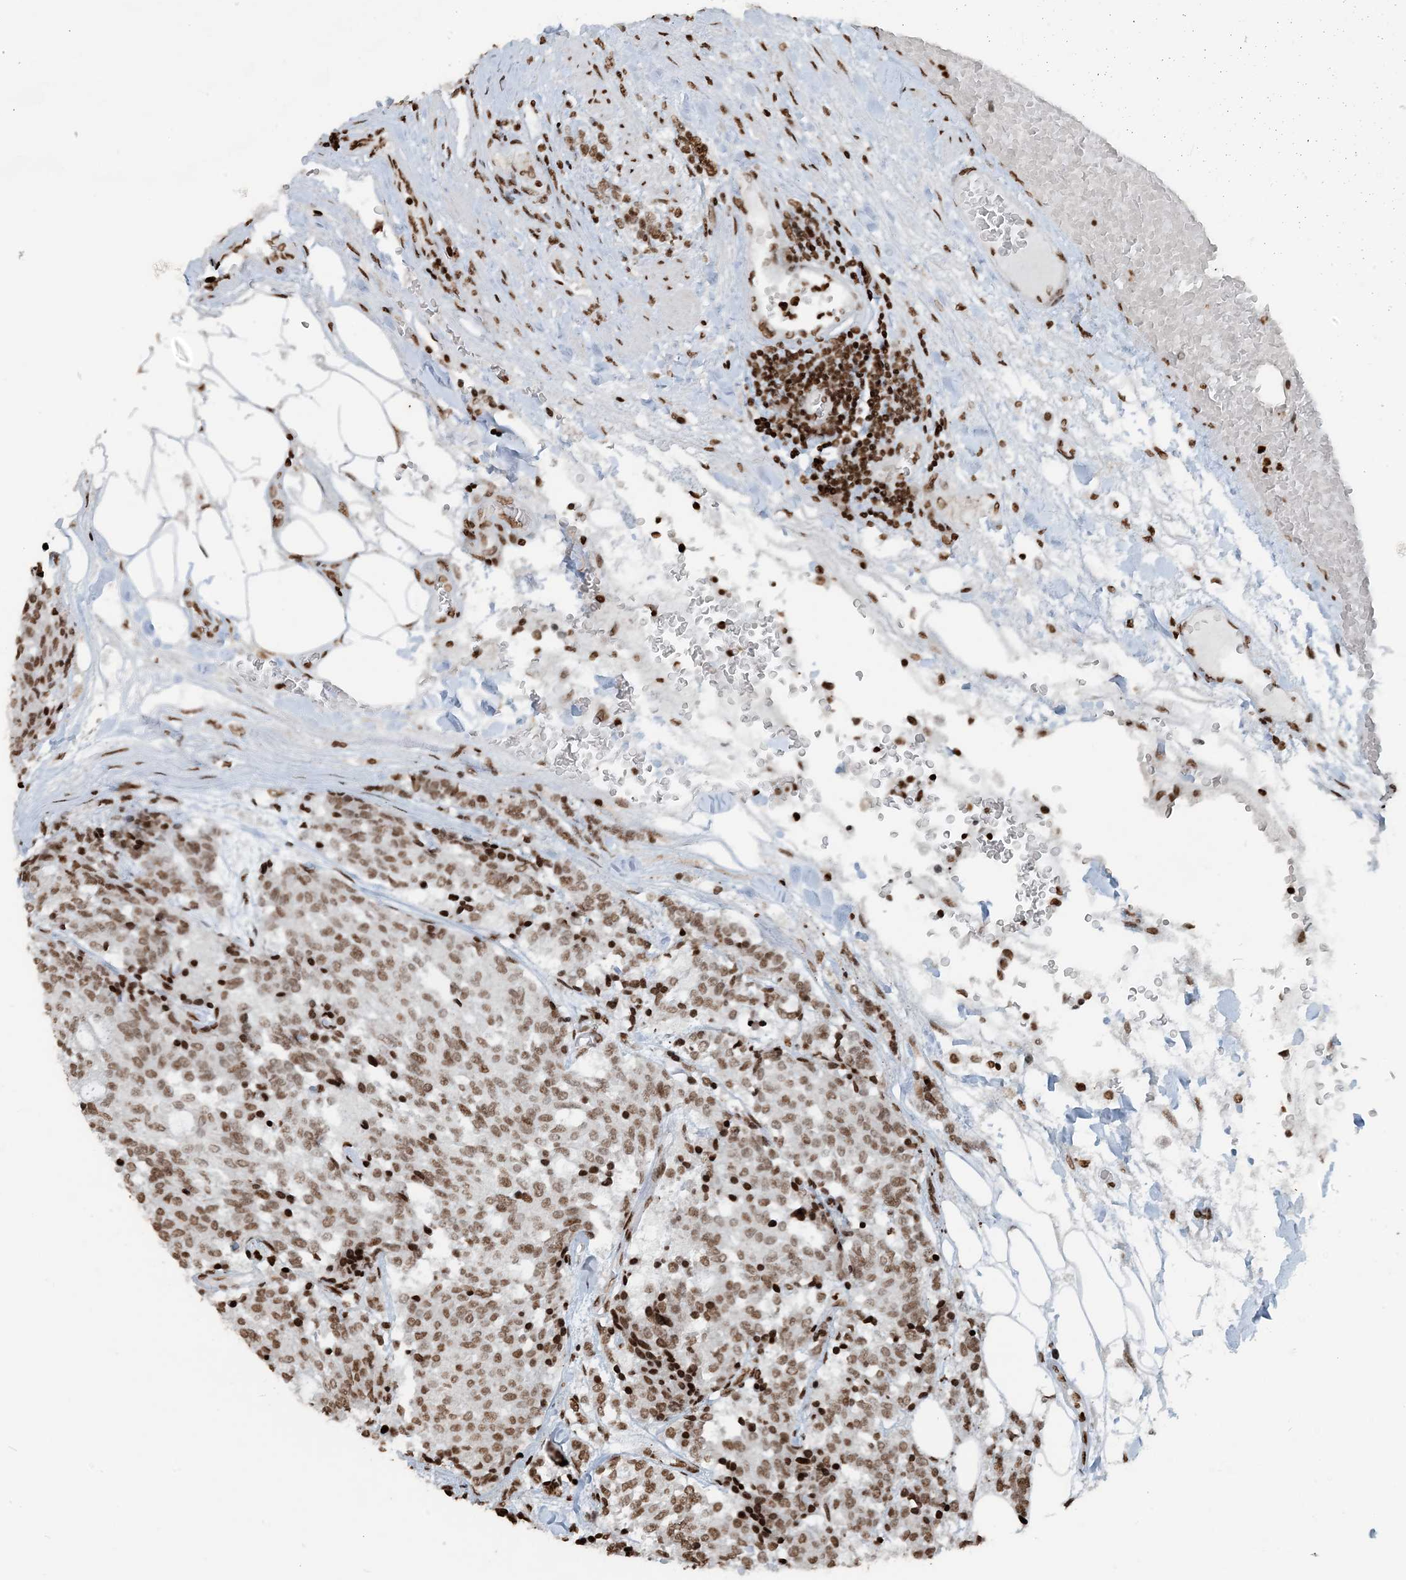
{"staining": {"intensity": "moderate", "quantity": ">75%", "location": "nuclear"}, "tissue": "carcinoid", "cell_type": "Tumor cells", "image_type": "cancer", "snomed": [{"axis": "morphology", "description": "Carcinoid, malignant, NOS"}, {"axis": "topography", "description": "Pancreas"}], "caption": "Human carcinoid stained with a brown dye reveals moderate nuclear positive staining in approximately >75% of tumor cells.", "gene": "H3-3B", "patient": {"sex": "female", "age": 54}}